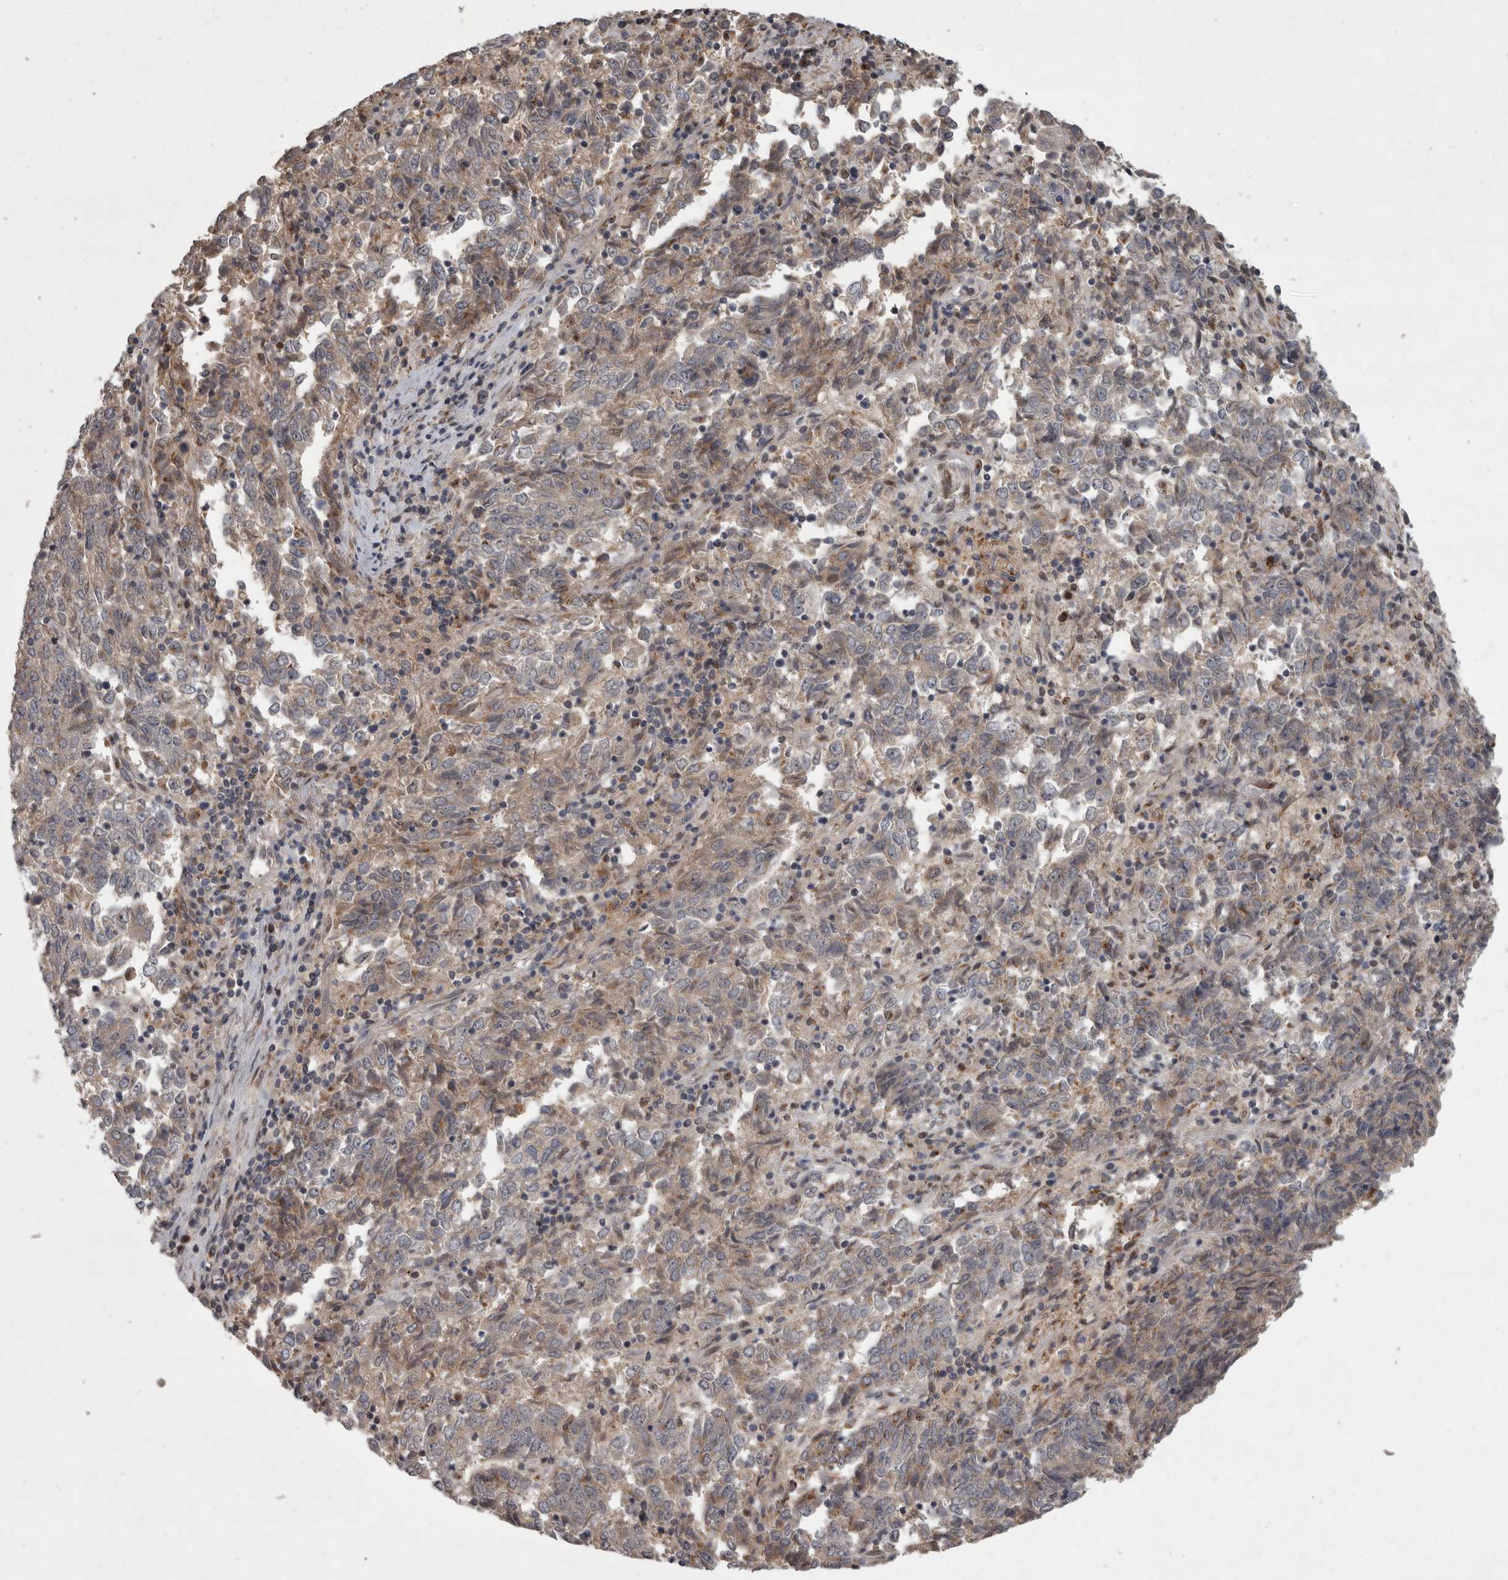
{"staining": {"intensity": "weak", "quantity": "25%-75%", "location": "cytoplasmic/membranous"}, "tissue": "endometrial cancer", "cell_type": "Tumor cells", "image_type": "cancer", "snomed": [{"axis": "morphology", "description": "Adenocarcinoma, NOS"}, {"axis": "topography", "description": "Endometrium"}], "caption": "Human endometrial cancer stained with a brown dye reveals weak cytoplasmic/membranous positive staining in approximately 25%-75% of tumor cells.", "gene": "MAN2A1", "patient": {"sex": "female", "age": 80}}